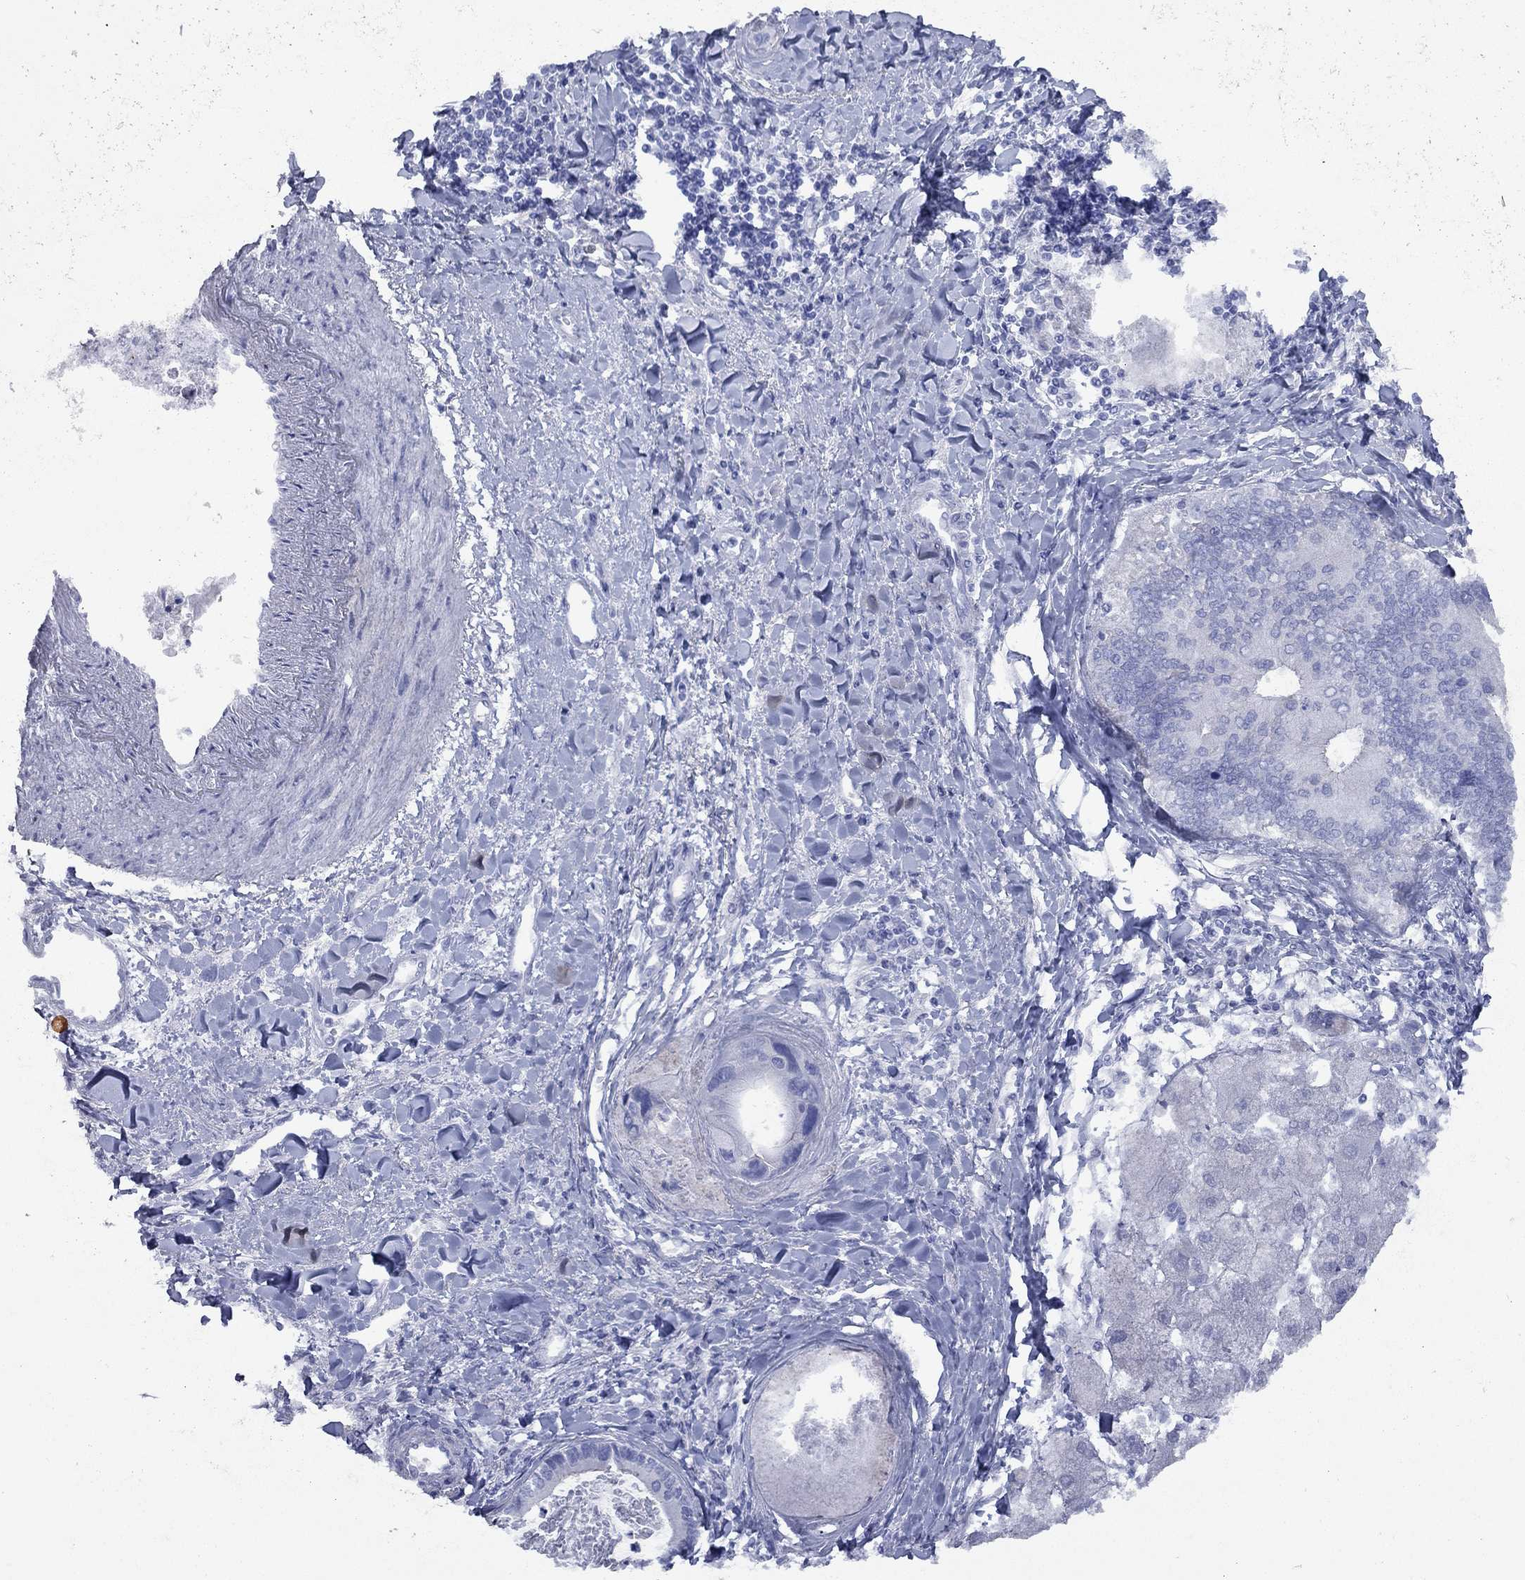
{"staining": {"intensity": "negative", "quantity": "none", "location": "none"}, "tissue": "liver cancer", "cell_type": "Tumor cells", "image_type": "cancer", "snomed": [{"axis": "morphology", "description": "Cholangiocarcinoma"}, {"axis": "topography", "description": "Liver"}], "caption": "Tumor cells show no significant protein staining in cholangiocarcinoma (liver).", "gene": "PDZD3", "patient": {"sex": "male", "age": 66}}